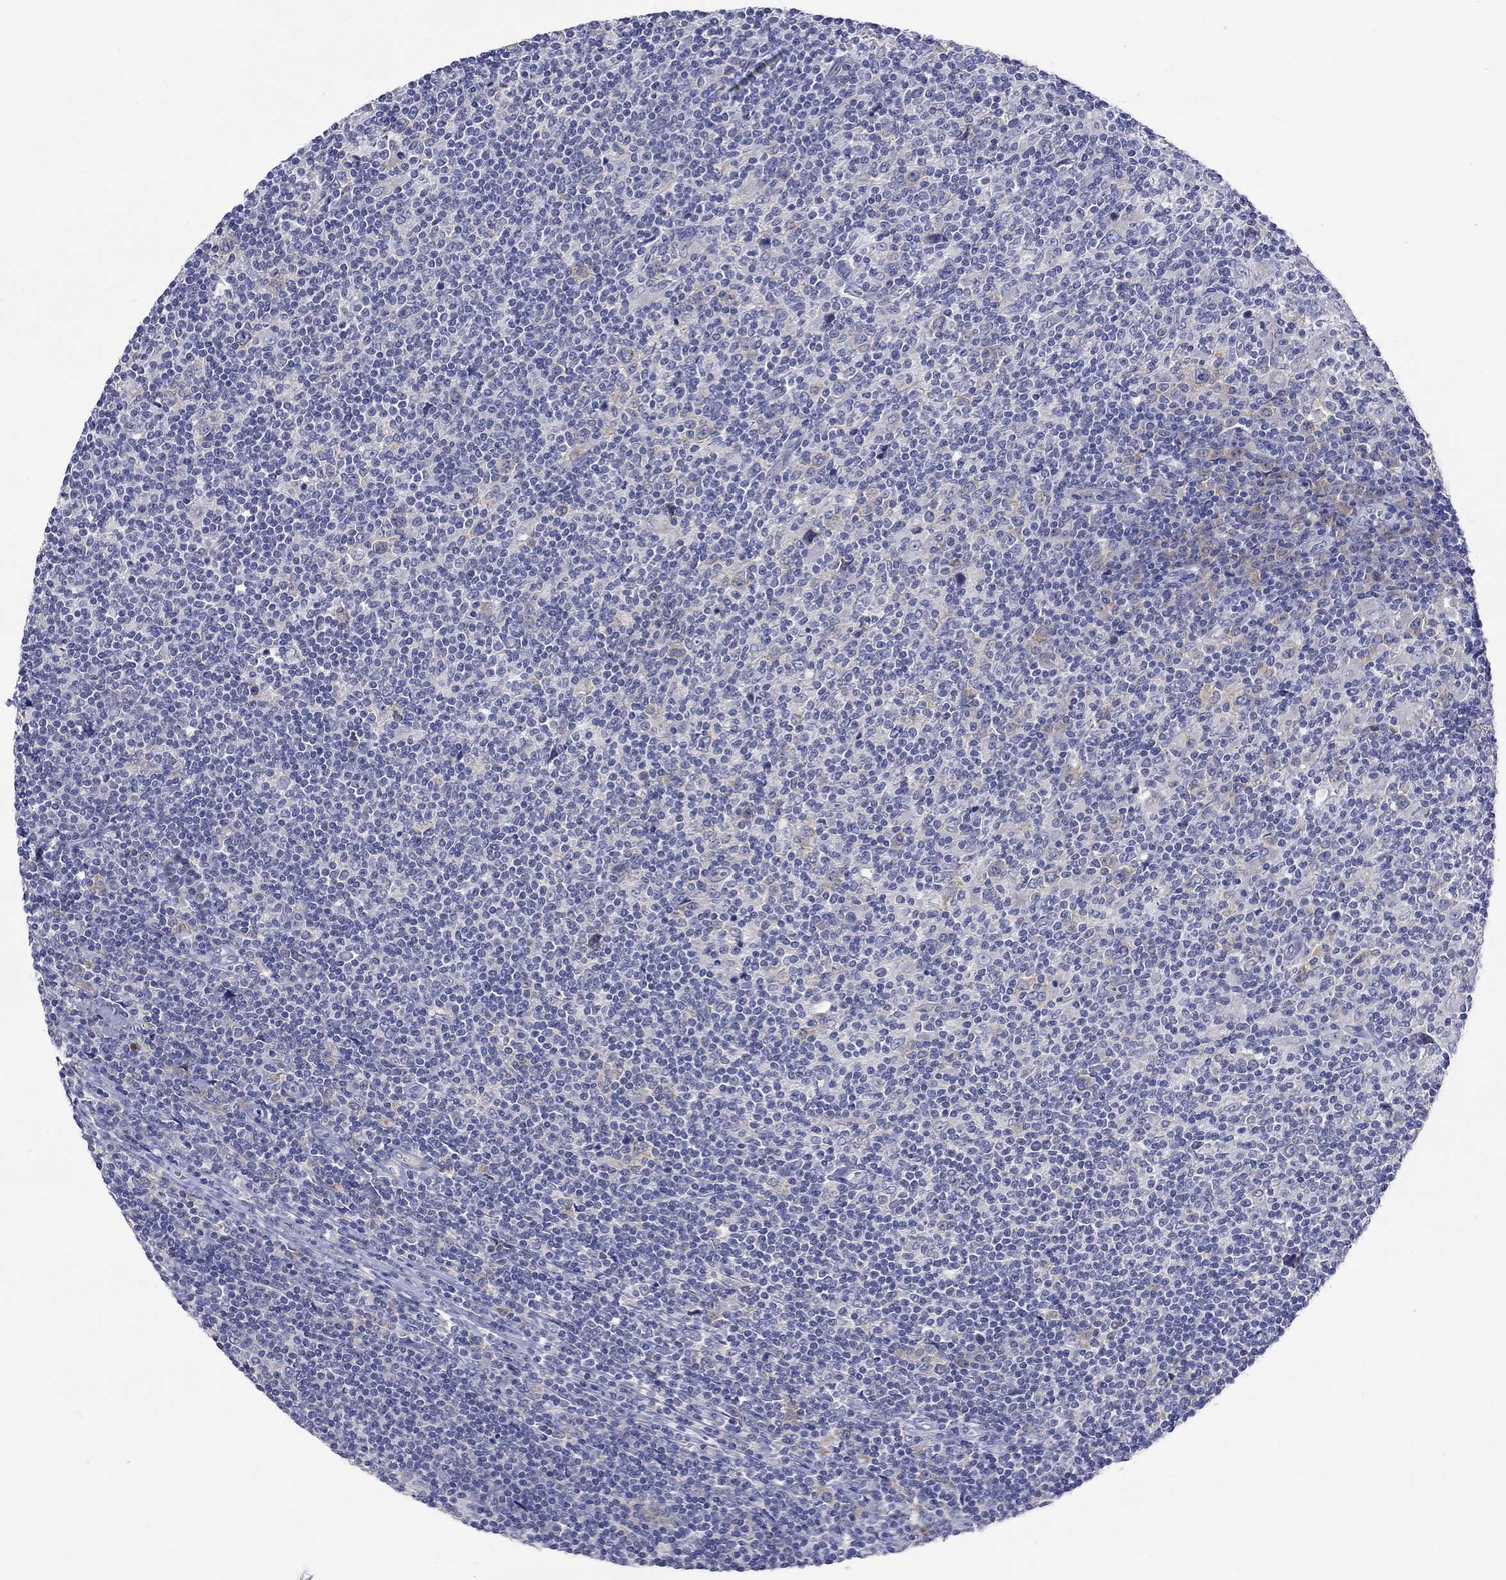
{"staining": {"intensity": "negative", "quantity": "none", "location": "none"}, "tissue": "lymphoma", "cell_type": "Tumor cells", "image_type": "cancer", "snomed": [{"axis": "morphology", "description": "Hodgkin's disease, NOS"}, {"axis": "topography", "description": "Lymph node"}], "caption": "High magnification brightfield microscopy of lymphoma stained with DAB (3,3'-diaminobenzidine) (brown) and counterstained with hematoxylin (blue): tumor cells show no significant positivity.", "gene": "CERS1", "patient": {"sex": "male", "age": 40}}